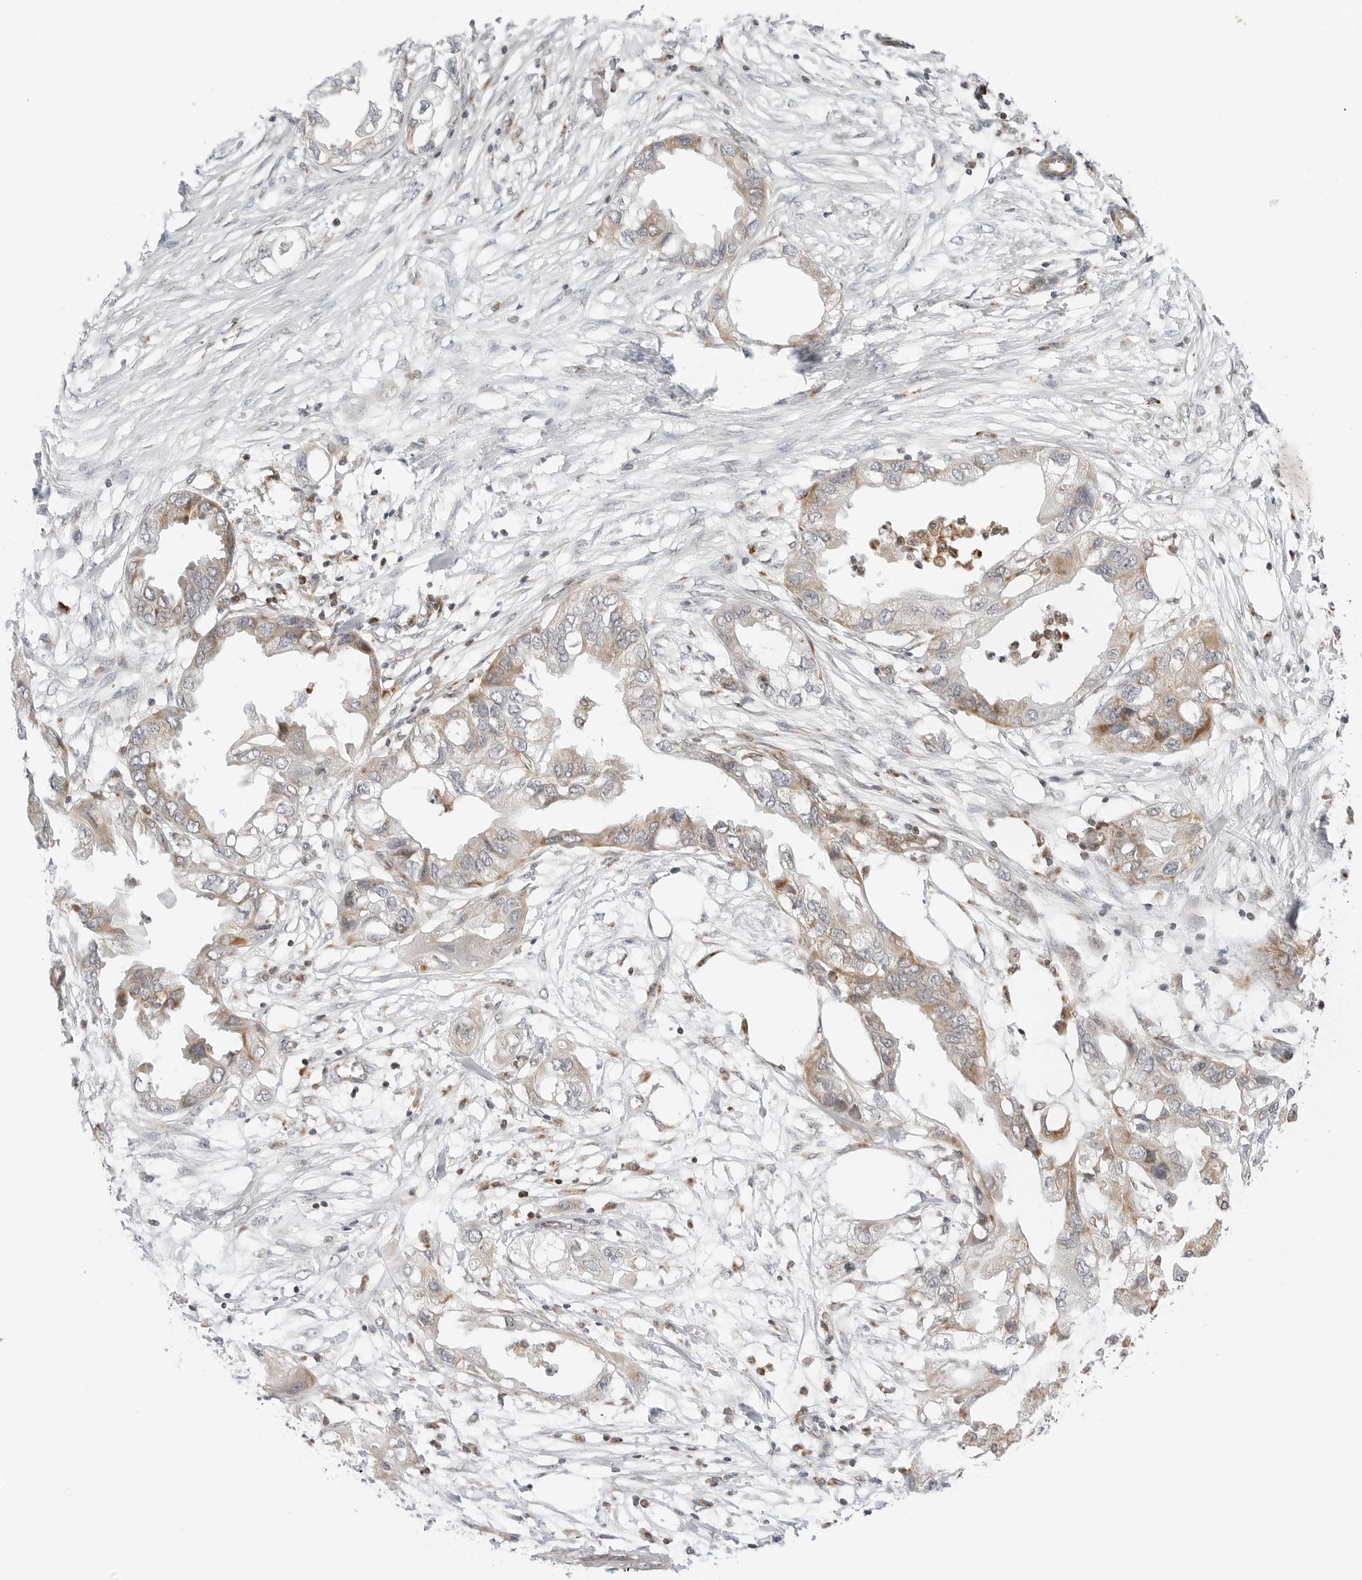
{"staining": {"intensity": "moderate", "quantity": "<25%", "location": "cytoplasmic/membranous"}, "tissue": "endometrial cancer", "cell_type": "Tumor cells", "image_type": "cancer", "snomed": [{"axis": "morphology", "description": "Adenocarcinoma, NOS"}, {"axis": "morphology", "description": "Adenocarcinoma, metastatic, NOS"}, {"axis": "topography", "description": "Adipose tissue"}, {"axis": "topography", "description": "Endometrium"}], "caption": "An image showing moderate cytoplasmic/membranous positivity in approximately <25% of tumor cells in adenocarcinoma (endometrial), as visualized by brown immunohistochemical staining.", "gene": "DYRK4", "patient": {"sex": "female", "age": 67}}